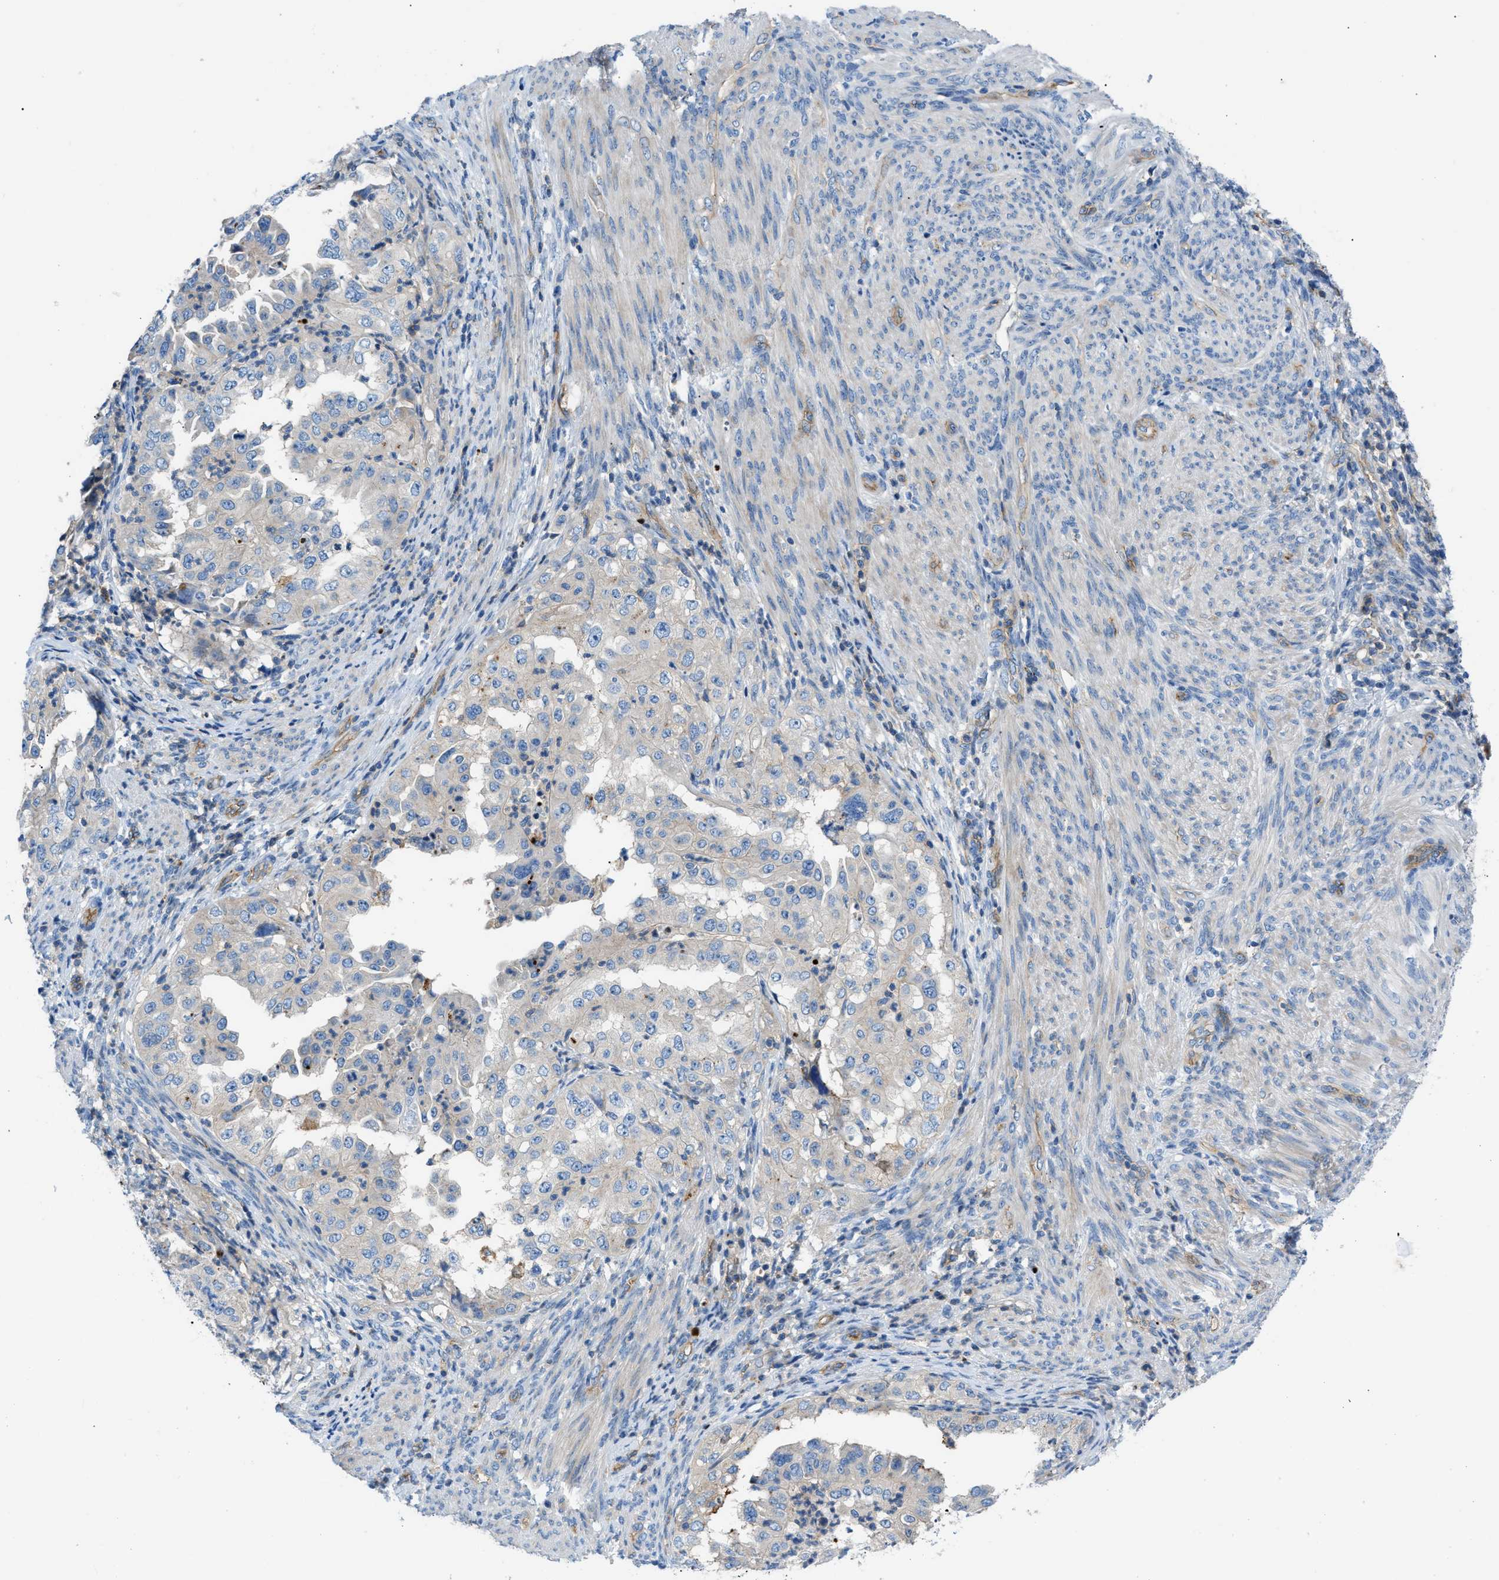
{"staining": {"intensity": "weak", "quantity": "<25%", "location": "cytoplasmic/membranous"}, "tissue": "endometrial cancer", "cell_type": "Tumor cells", "image_type": "cancer", "snomed": [{"axis": "morphology", "description": "Adenocarcinoma, NOS"}, {"axis": "topography", "description": "Endometrium"}], "caption": "An immunohistochemistry (IHC) photomicrograph of endometrial cancer is shown. There is no staining in tumor cells of endometrial cancer.", "gene": "ORAI1", "patient": {"sex": "female", "age": 85}}